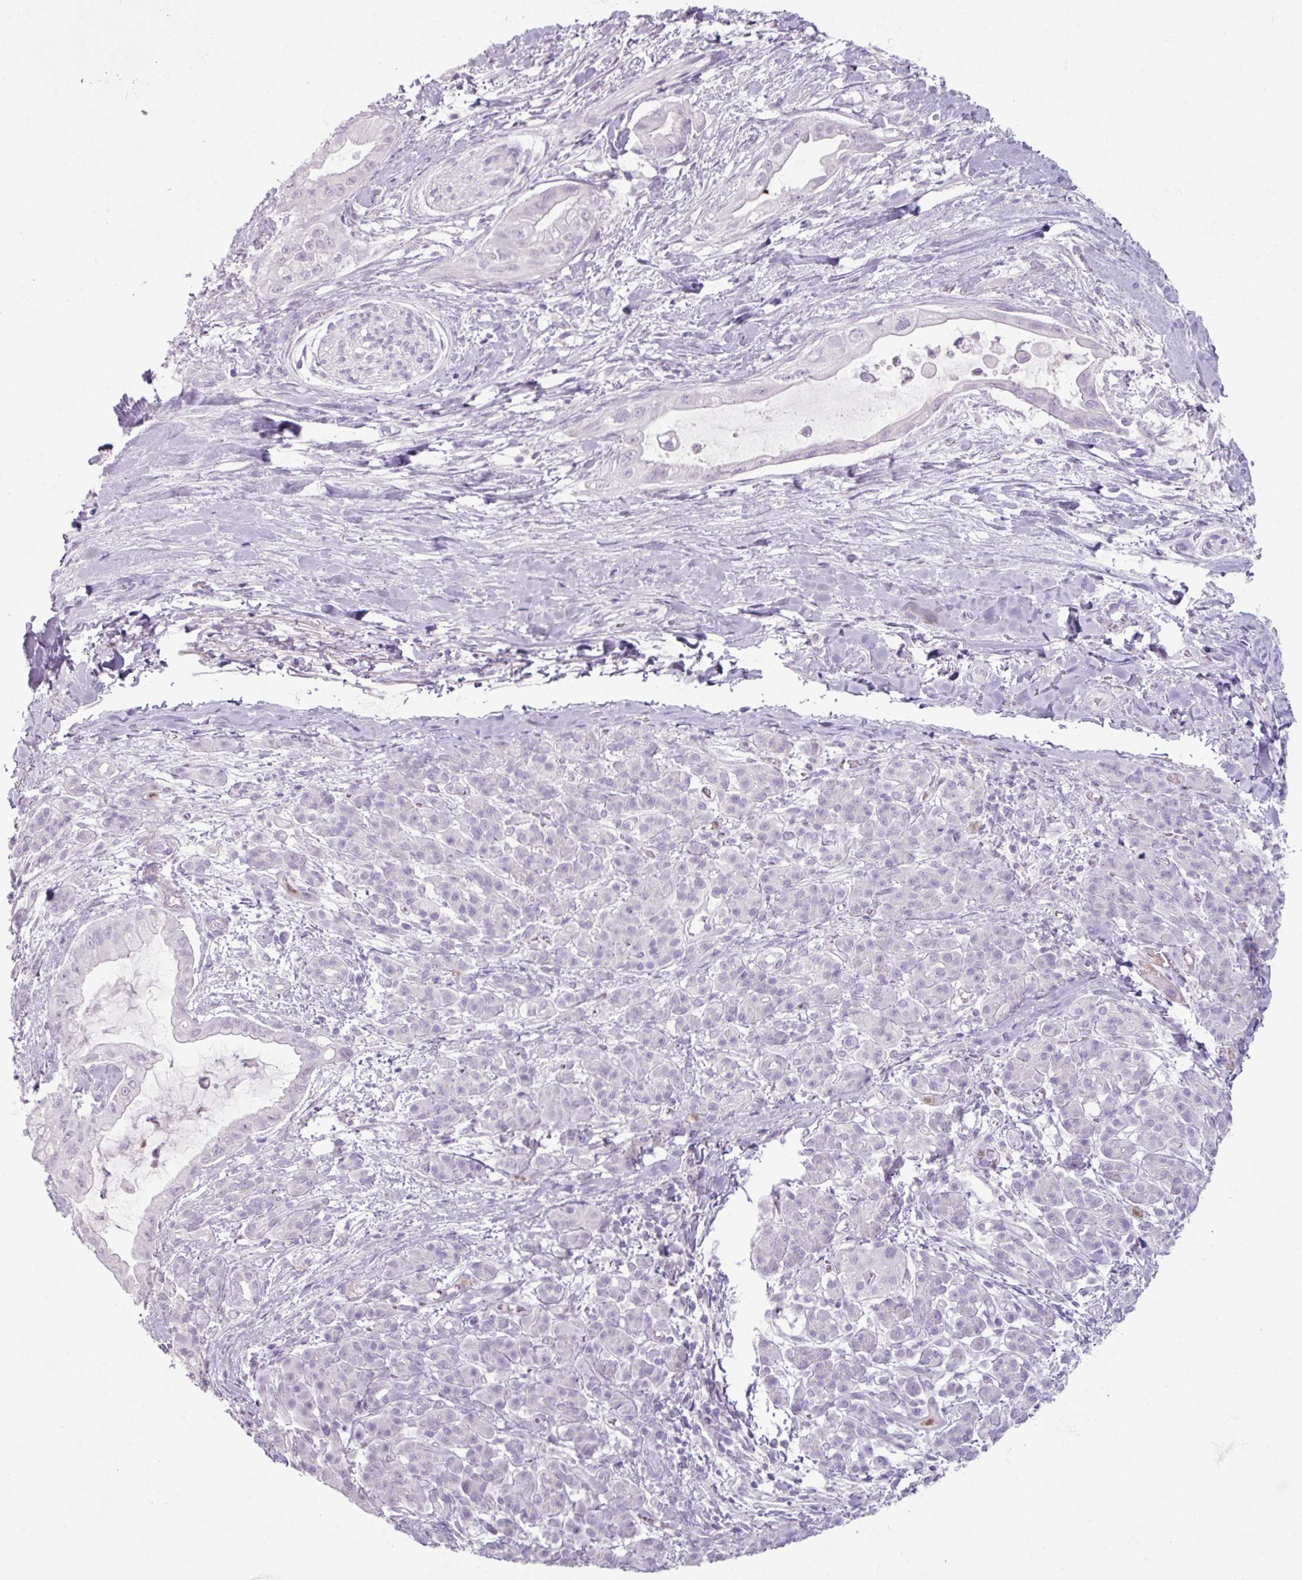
{"staining": {"intensity": "negative", "quantity": "none", "location": "none"}, "tissue": "pancreatic cancer", "cell_type": "Tumor cells", "image_type": "cancer", "snomed": [{"axis": "morphology", "description": "Adenocarcinoma, NOS"}, {"axis": "topography", "description": "Pancreas"}], "caption": "Image shows no significant protein positivity in tumor cells of adenocarcinoma (pancreatic). (DAB IHC visualized using brightfield microscopy, high magnification).", "gene": "ARG1", "patient": {"sex": "male", "age": 48}}